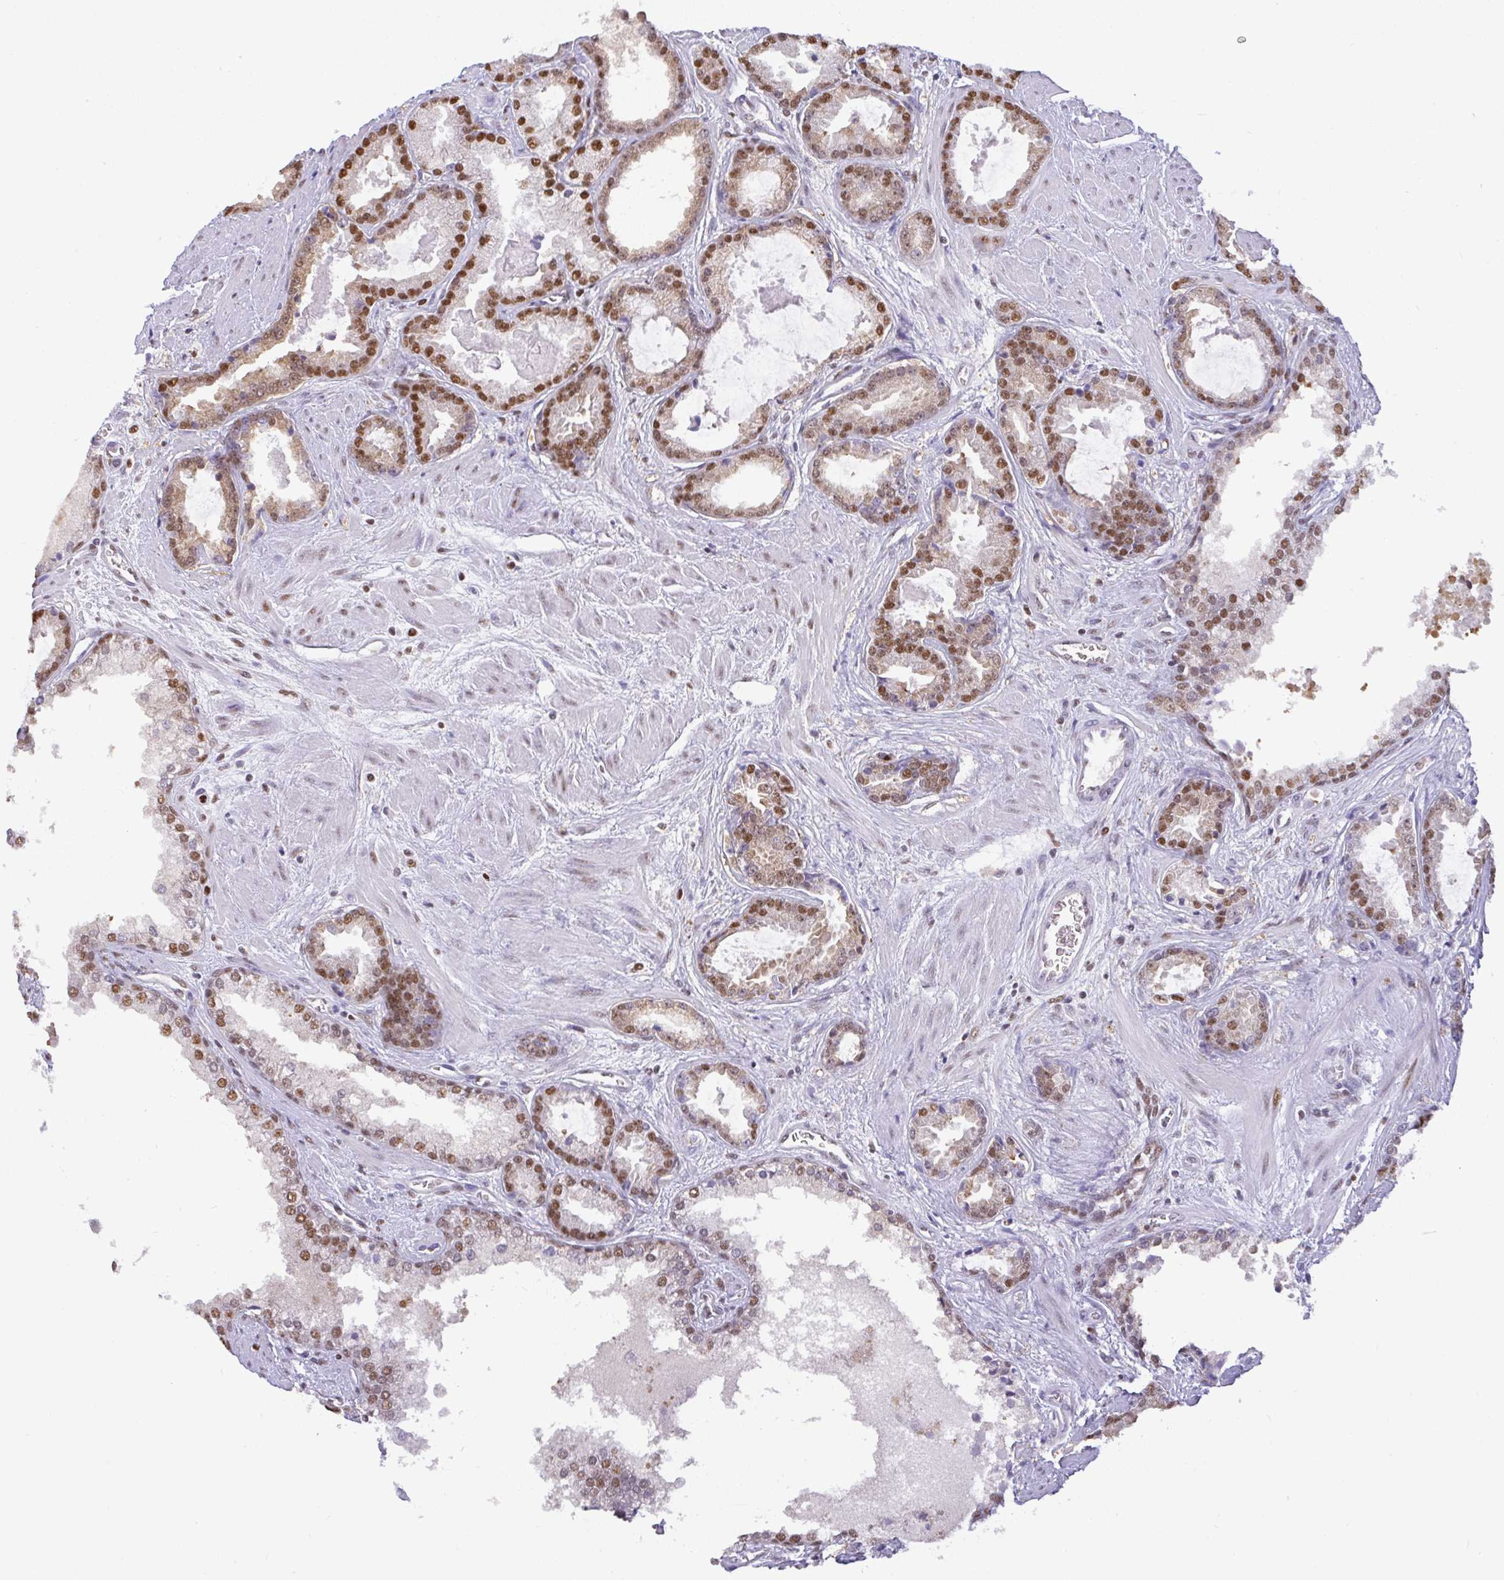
{"staining": {"intensity": "moderate", "quantity": ">75%", "location": "nuclear"}, "tissue": "prostate cancer", "cell_type": "Tumor cells", "image_type": "cancer", "snomed": [{"axis": "morphology", "description": "Adenocarcinoma, Low grade"}, {"axis": "topography", "description": "Prostate"}], "caption": "This histopathology image shows immunohistochemistry staining of prostate cancer (low-grade adenocarcinoma), with medium moderate nuclear expression in about >75% of tumor cells.", "gene": "BBX", "patient": {"sex": "male", "age": 62}}